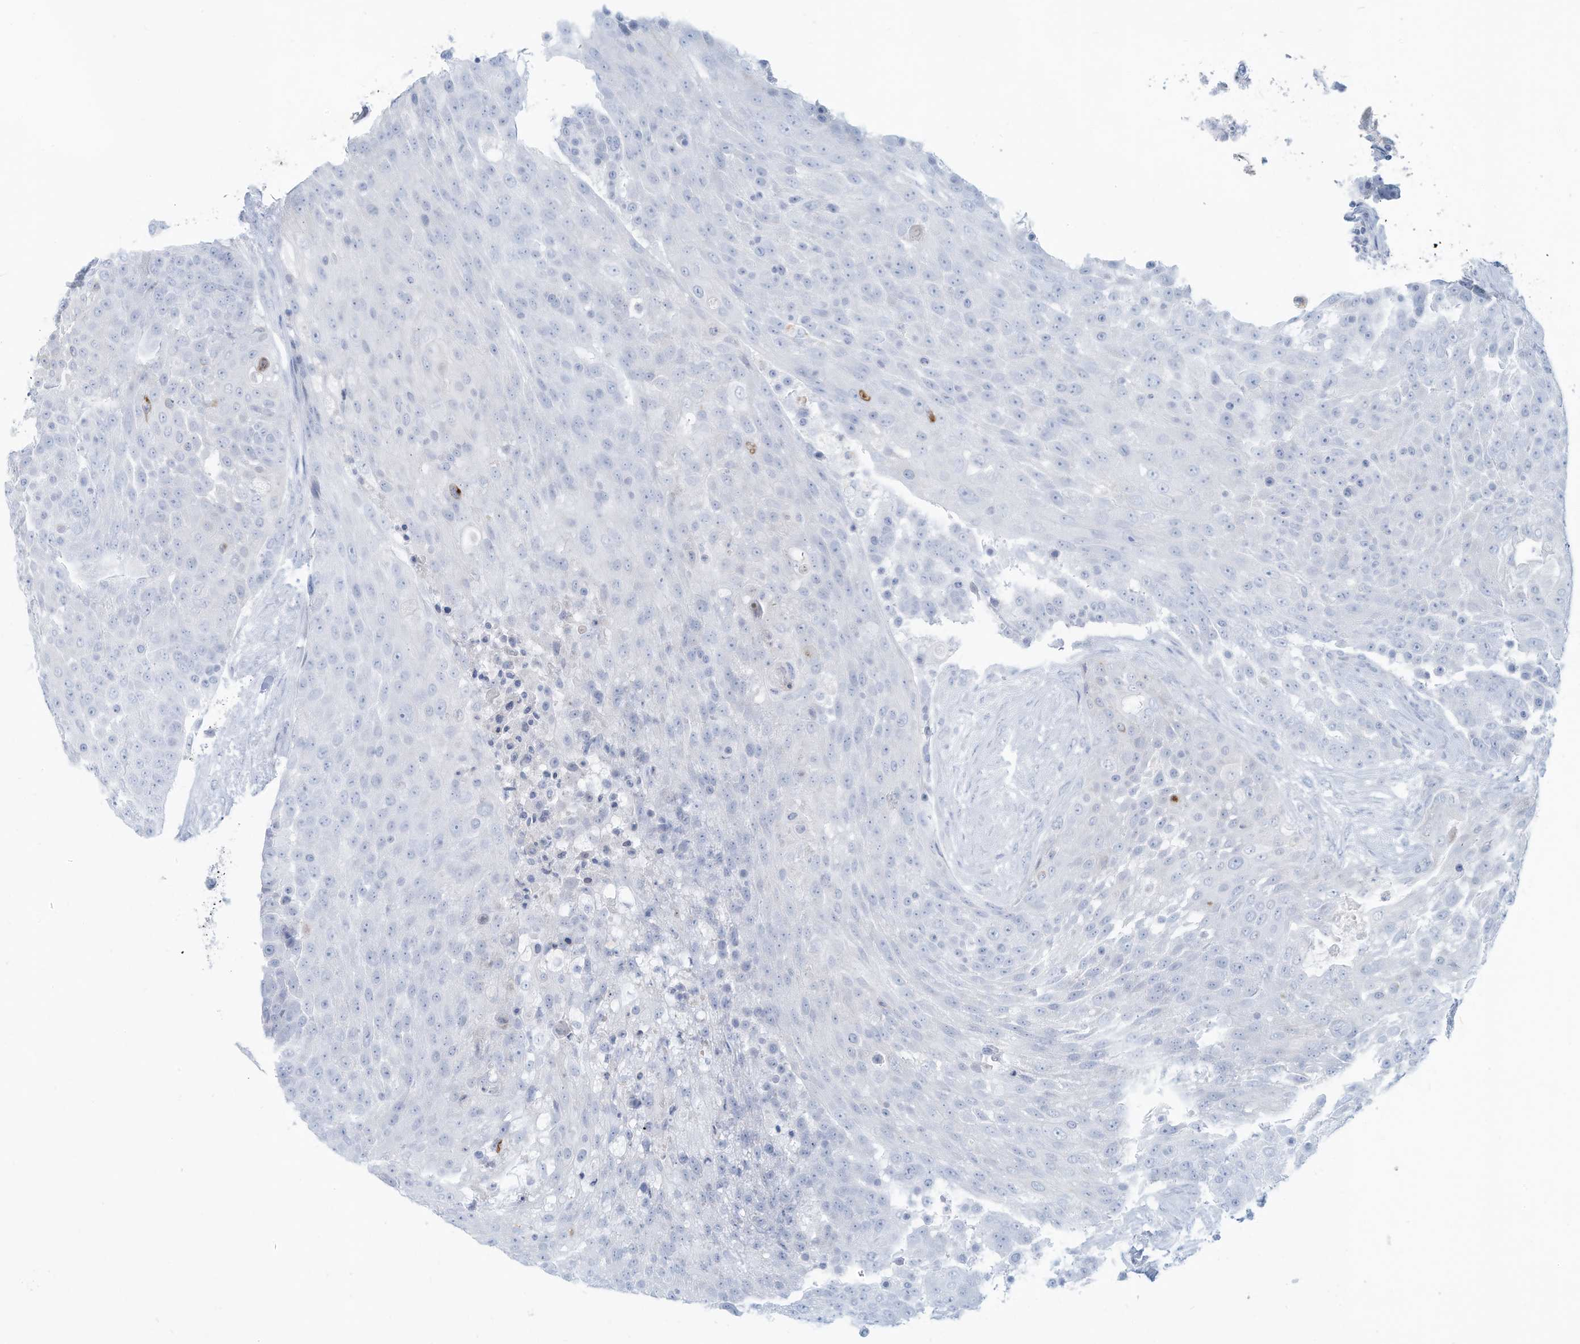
{"staining": {"intensity": "negative", "quantity": "none", "location": "none"}, "tissue": "urothelial cancer", "cell_type": "Tumor cells", "image_type": "cancer", "snomed": [{"axis": "morphology", "description": "Urothelial carcinoma, High grade"}, {"axis": "topography", "description": "Urinary bladder"}], "caption": "Human urothelial carcinoma (high-grade) stained for a protein using immunohistochemistry (IHC) reveals no positivity in tumor cells.", "gene": "ERI2", "patient": {"sex": "female", "age": 63}}